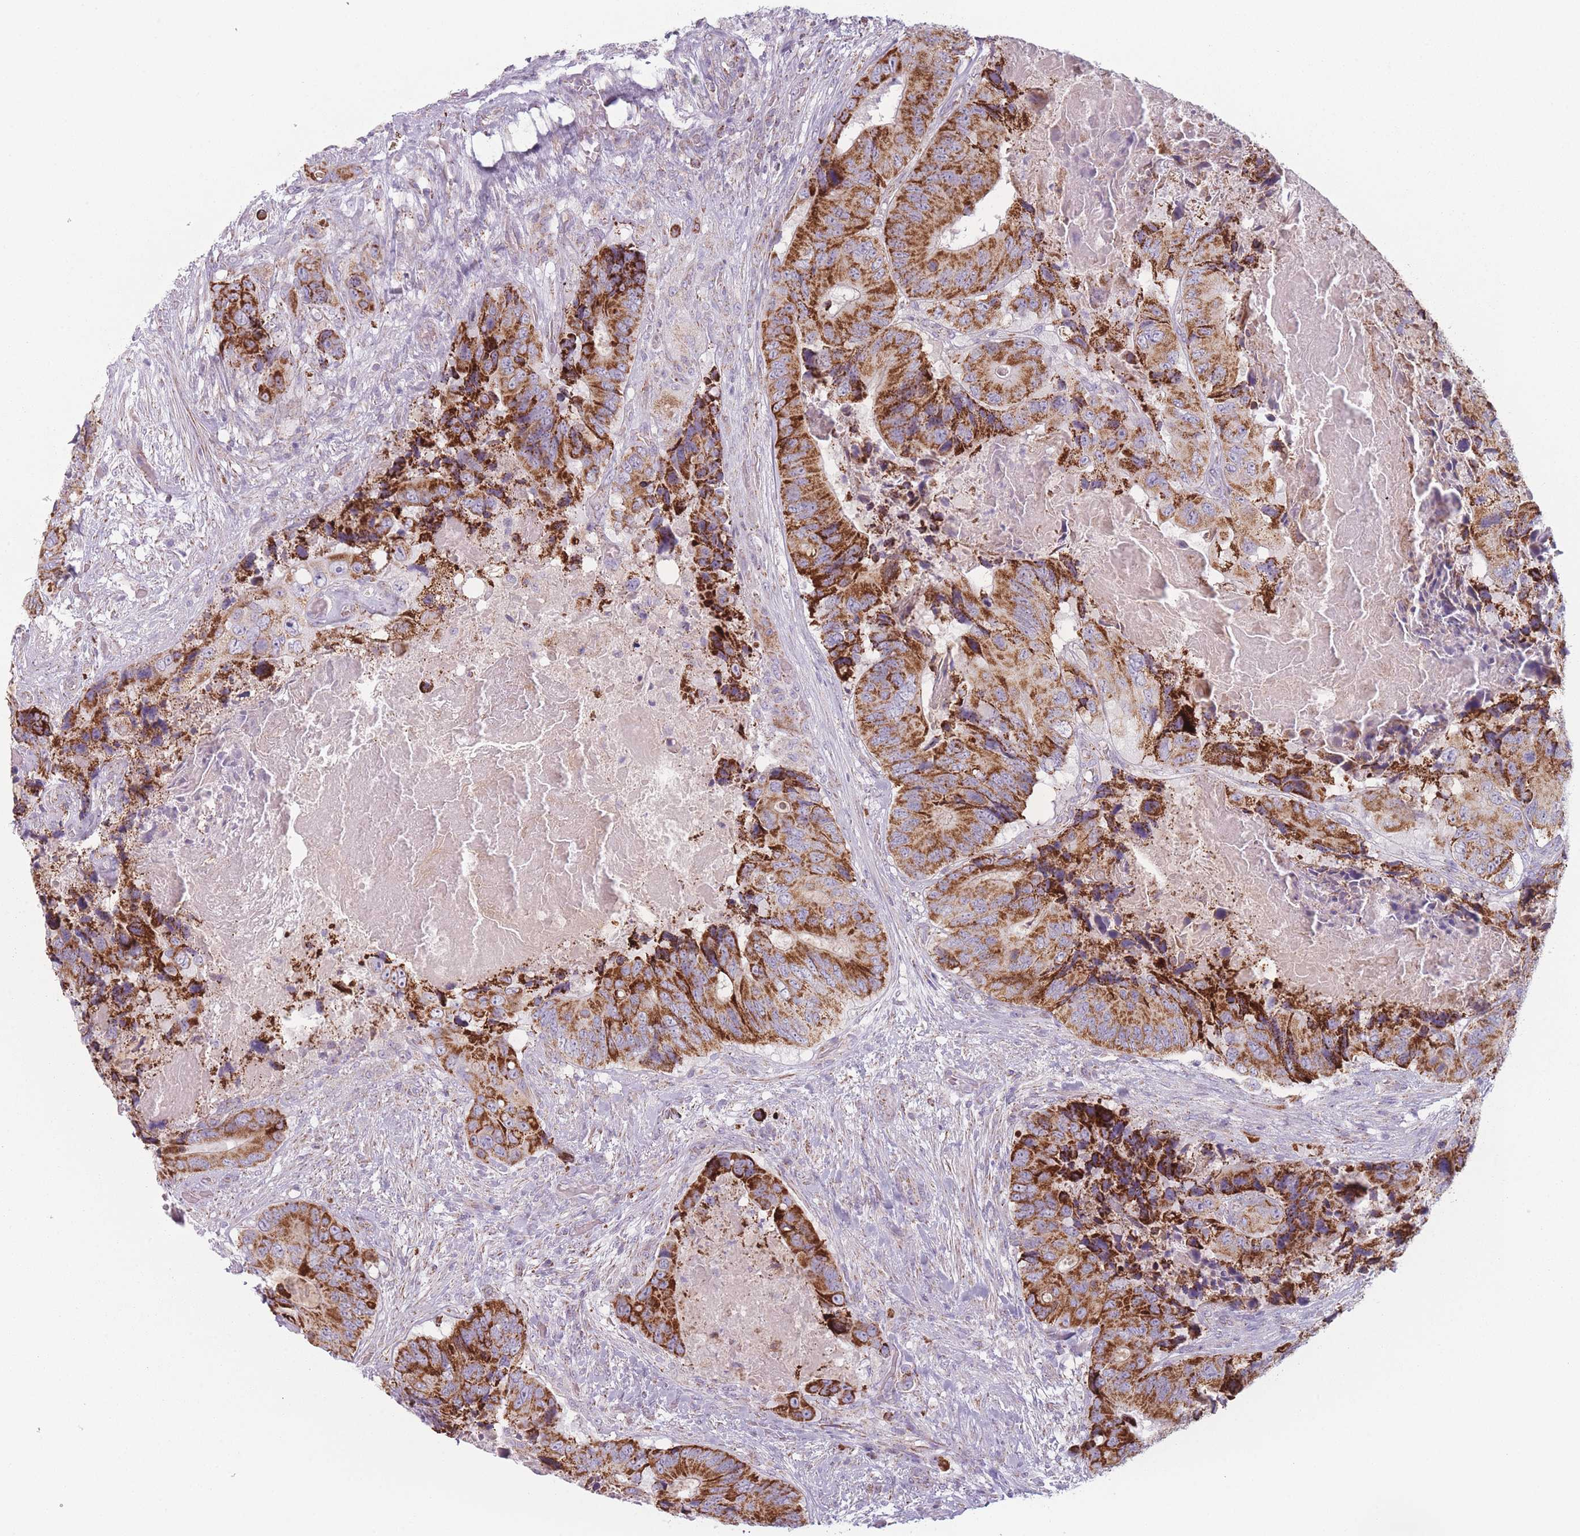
{"staining": {"intensity": "strong", "quantity": ">75%", "location": "cytoplasmic/membranous"}, "tissue": "colorectal cancer", "cell_type": "Tumor cells", "image_type": "cancer", "snomed": [{"axis": "morphology", "description": "Adenocarcinoma, NOS"}, {"axis": "topography", "description": "Colon"}], "caption": "This is a histology image of immunohistochemistry (IHC) staining of colorectal cancer (adenocarcinoma), which shows strong expression in the cytoplasmic/membranous of tumor cells.", "gene": "DCHS1", "patient": {"sex": "male", "age": 84}}